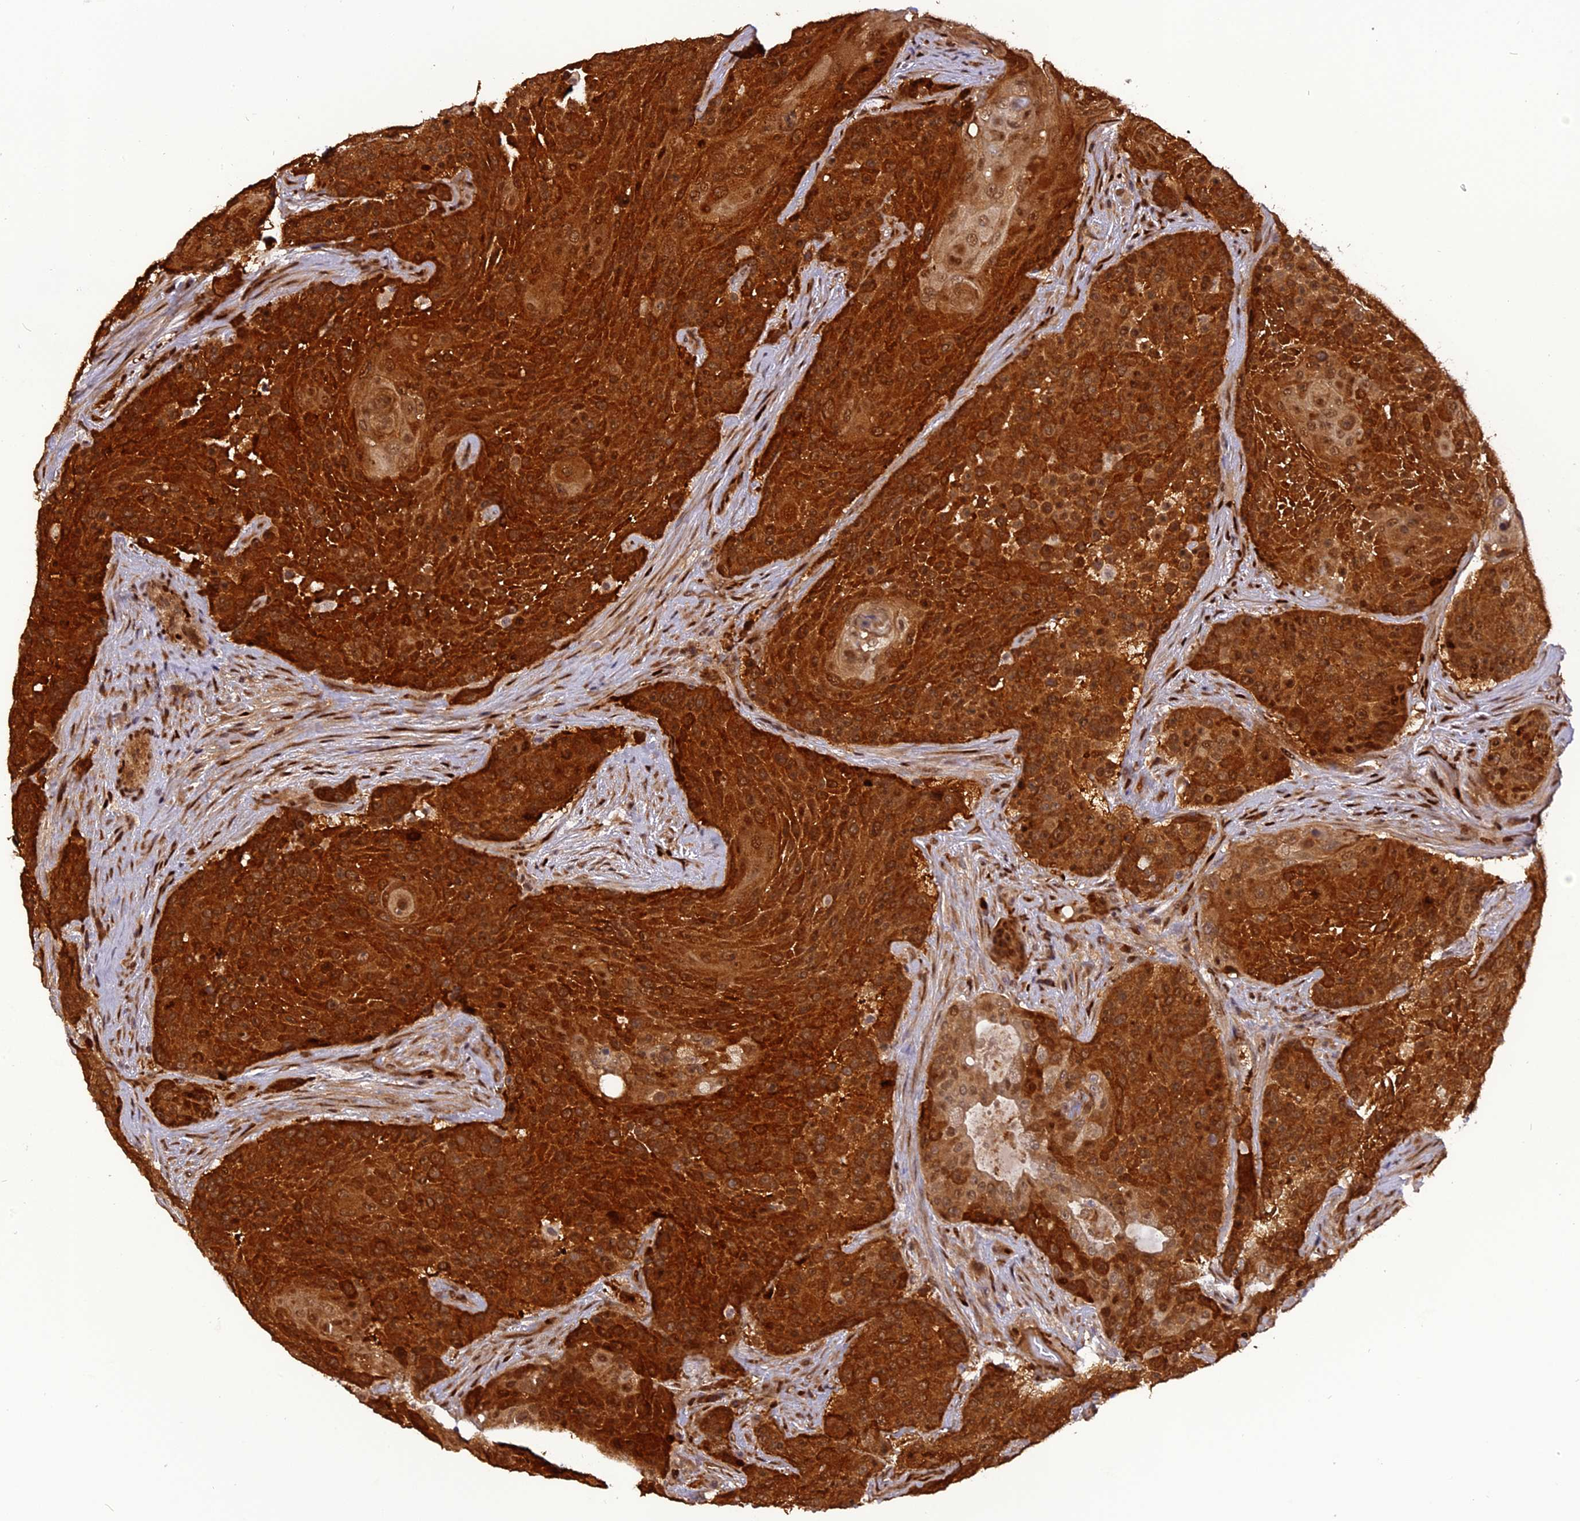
{"staining": {"intensity": "strong", "quantity": ">75%", "location": "cytoplasmic/membranous,nuclear"}, "tissue": "urothelial cancer", "cell_type": "Tumor cells", "image_type": "cancer", "snomed": [{"axis": "morphology", "description": "Urothelial carcinoma, High grade"}, {"axis": "topography", "description": "Urinary bladder"}], "caption": "Approximately >75% of tumor cells in human urothelial cancer show strong cytoplasmic/membranous and nuclear protein staining as visualized by brown immunohistochemical staining.", "gene": "MICALL1", "patient": {"sex": "female", "age": 63}}